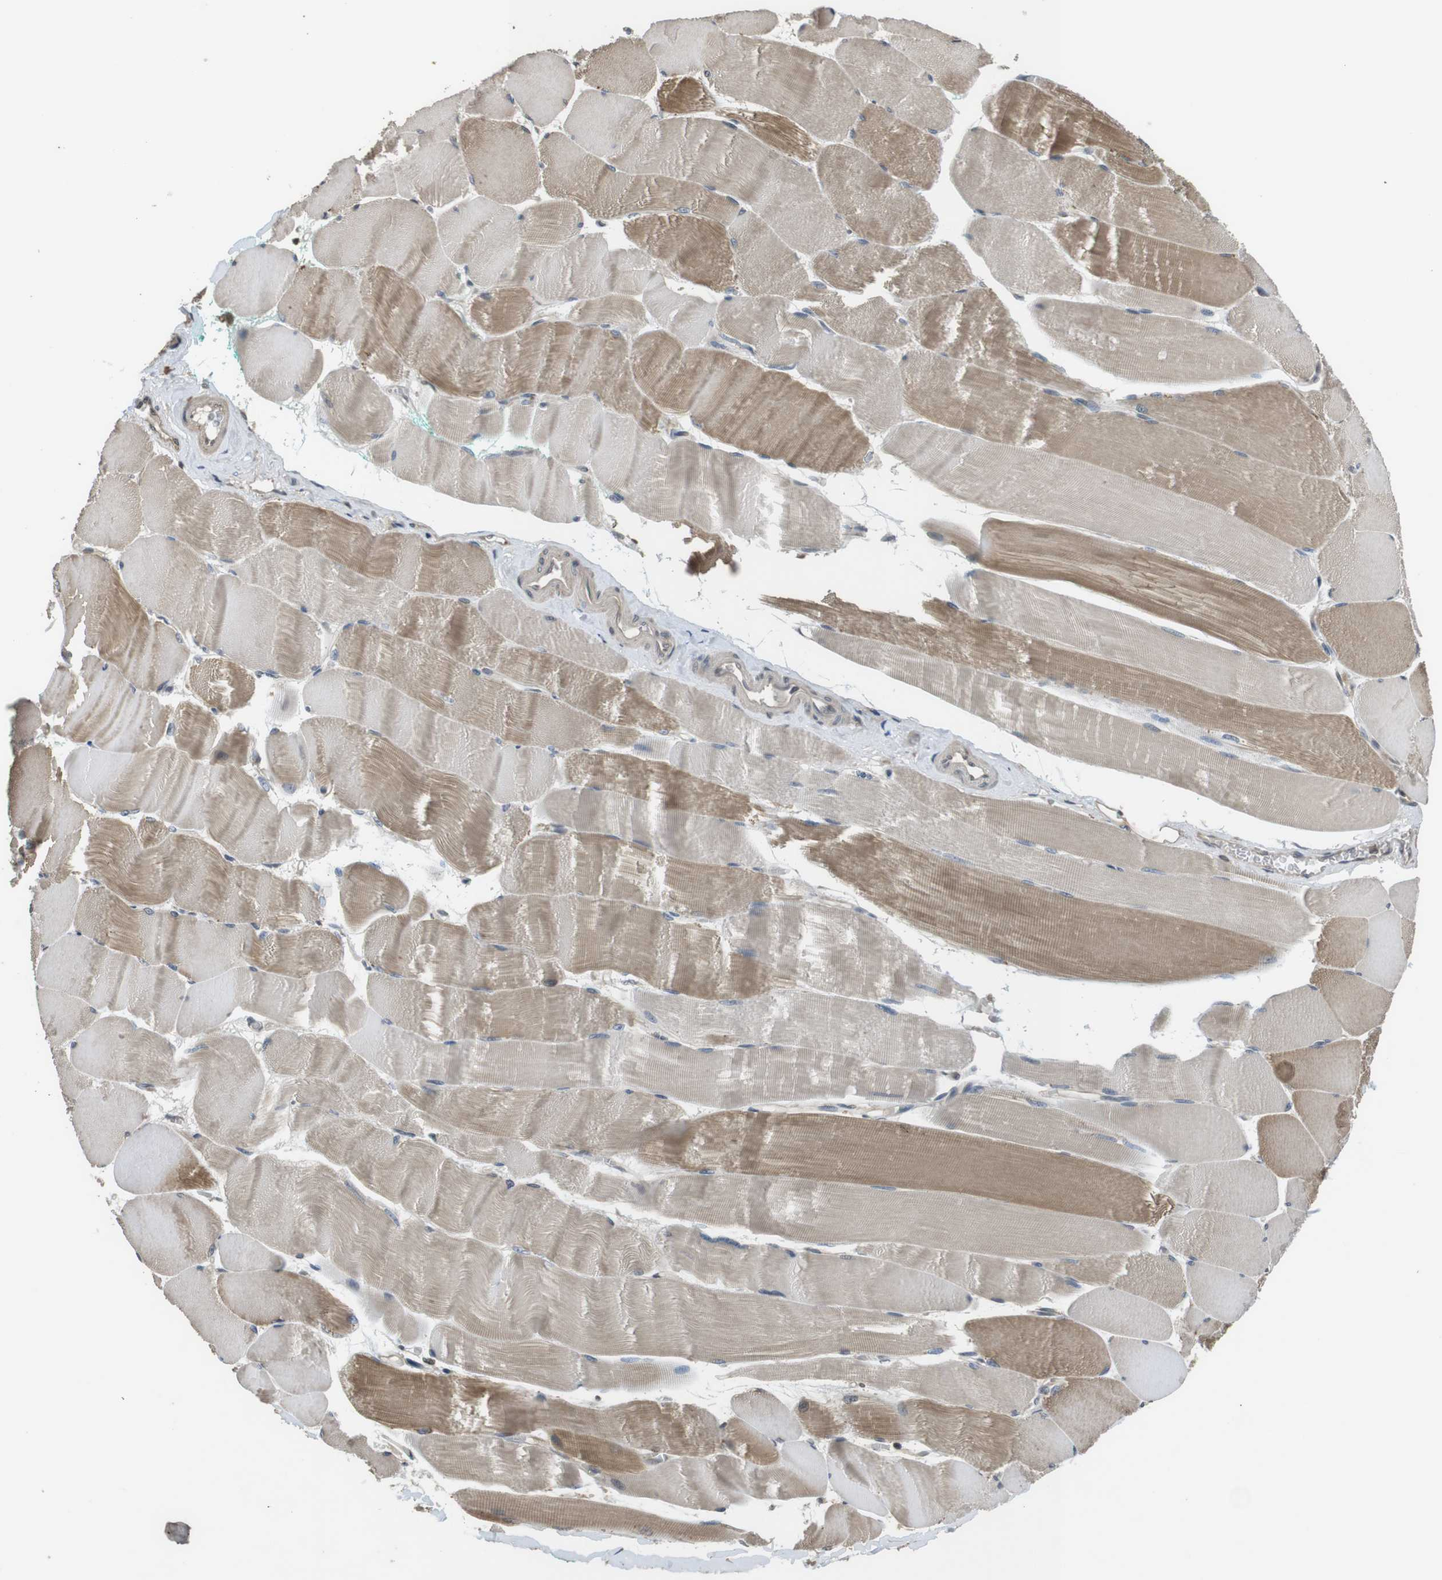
{"staining": {"intensity": "moderate", "quantity": "<25%", "location": "cytoplasmic/membranous"}, "tissue": "skeletal muscle", "cell_type": "Myocytes", "image_type": "normal", "snomed": [{"axis": "morphology", "description": "Normal tissue, NOS"}, {"axis": "morphology", "description": "Squamous cell carcinoma, NOS"}, {"axis": "topography", "description": "Skeletal muscle"}], "caption": "A low amount of moderate cytoplasmic/membranous staining is appreciated in about <25% of myocytes in unremarkable skeletal muscle.", "gene": "FZD10", "patient": {"sex": "male", "age": 51}}